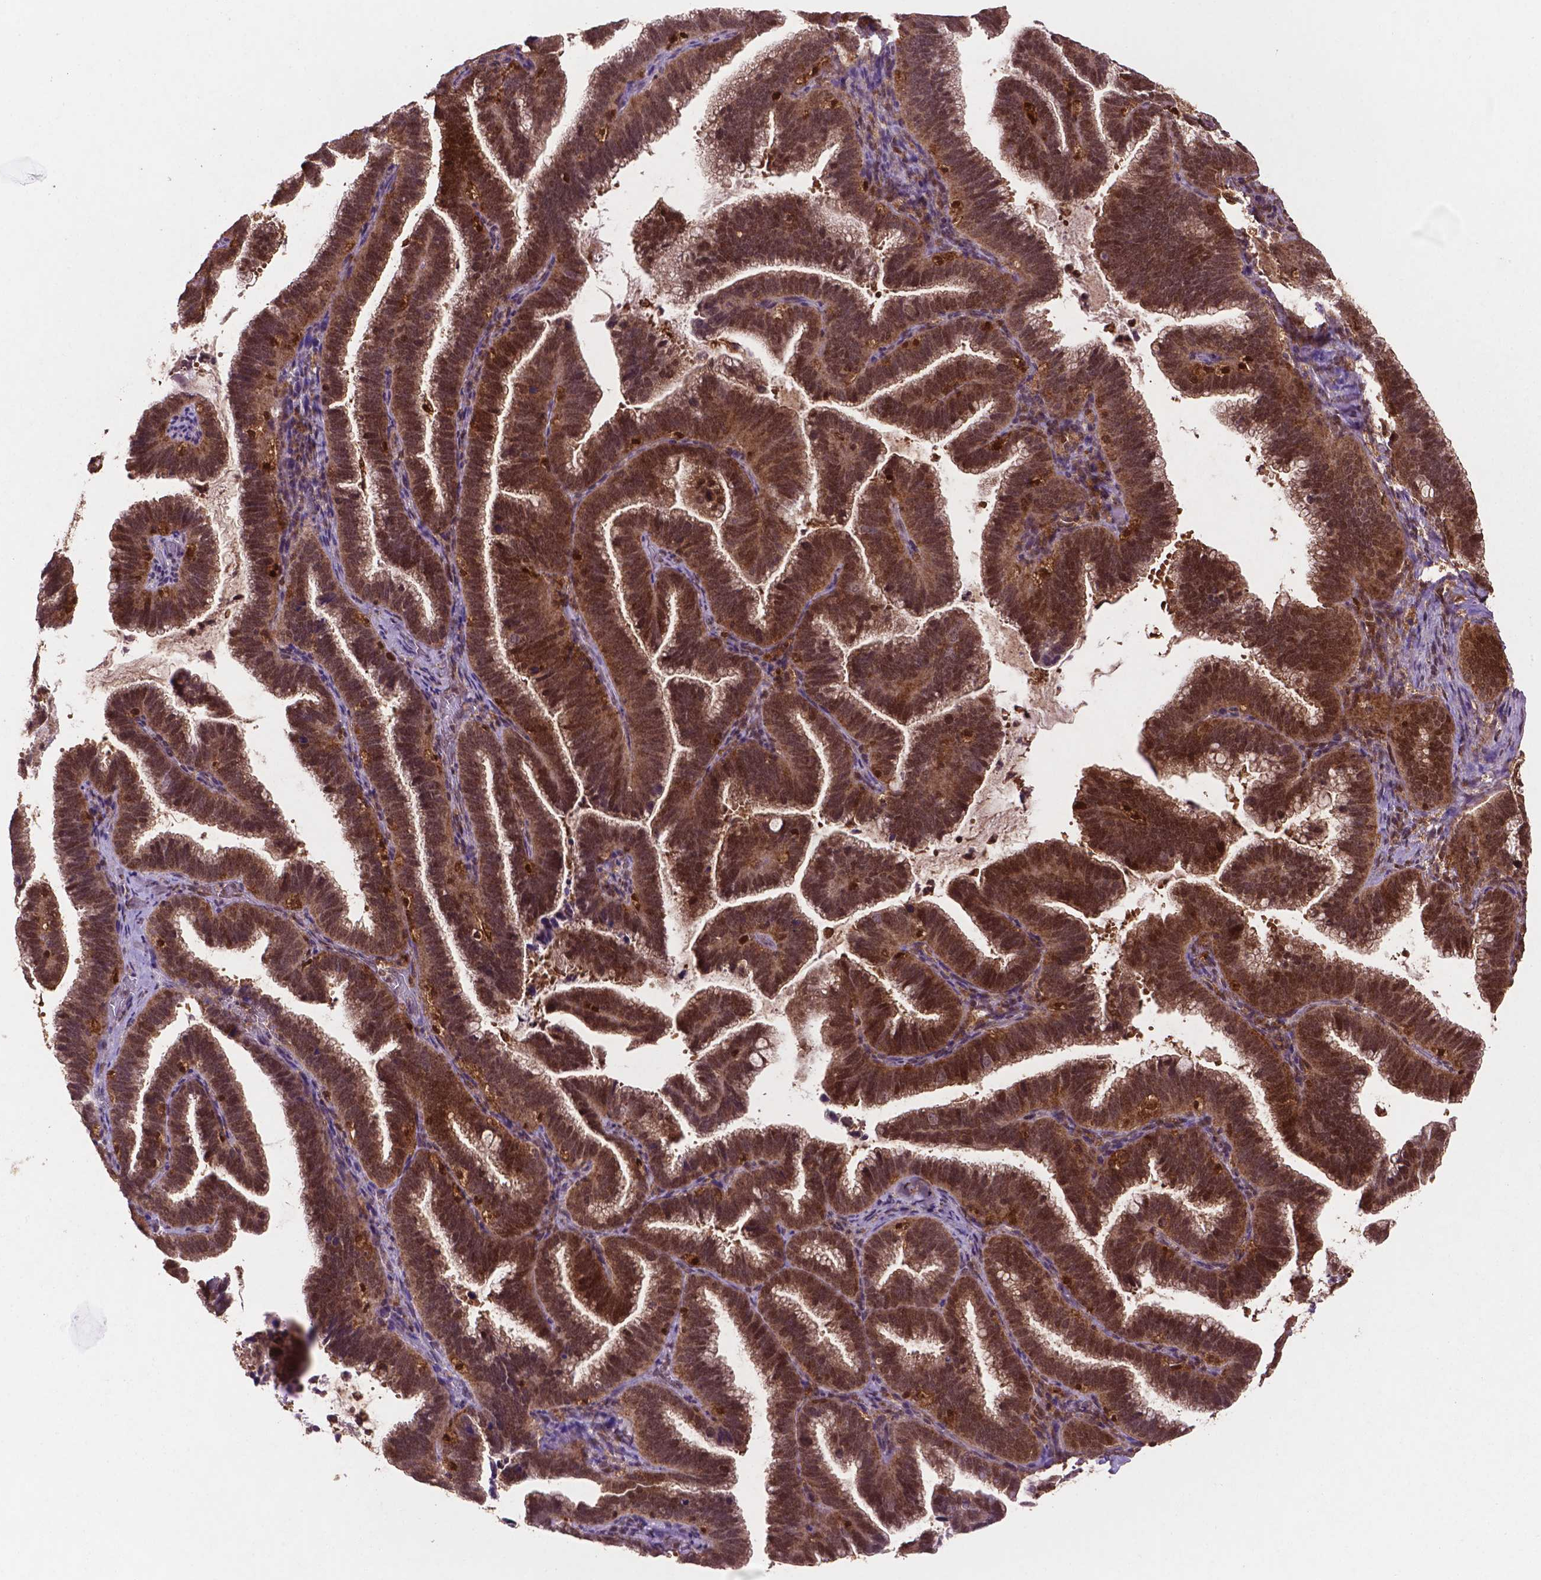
{"staining": {"intensity": "strong", "quantity": ">75%", "location": "cytoplasmic/membranous,nuclear"}, "tissue": "cervical cancer", "cell_type": "Tumor cells", "image_type": "cancer", "snomed": [{"axis": "morphology", "description": "Adenocarcinoma, NOS"}, {"axis": "topography", "description": "Cervix"}], "caption": "A high amount of strong cytoplasmic/membranous and nuclear expression is seen in about >75% of tumor cells in adenocarcinoma (cervical) tissue.", "gene": "UBE2L6", "patient": {"sex": "female", "age": 61}}